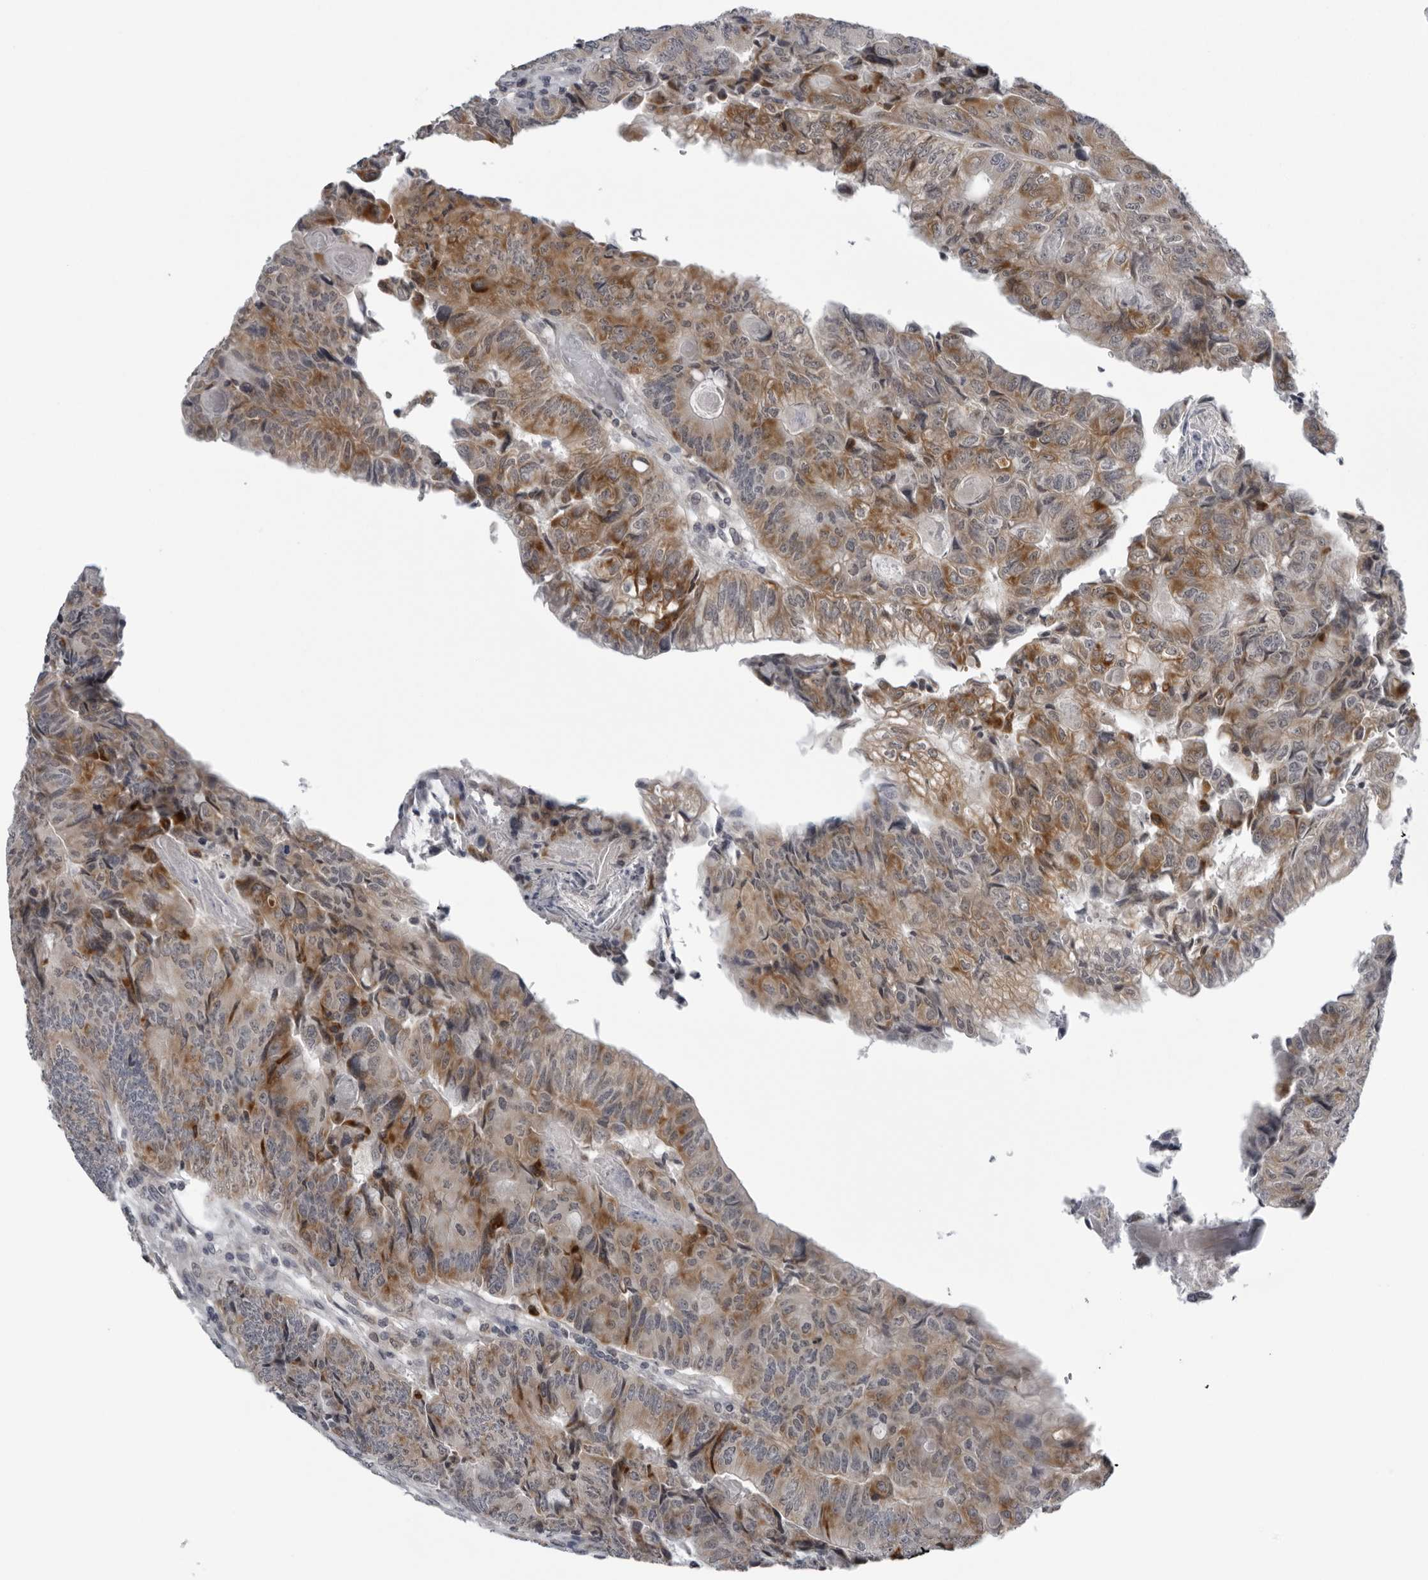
{"staining": {"intensity": "moderate", "quantity": ">75%", "location": "cytoplasmic/membranous"}, "tissue": "colorectal cancer", "cell_type": "Tumor cells", "image_type": "cancer", "snomed": [{"axis": "morphology", "description": "Adenocarcinoma, NOS"}, {"axis": "topography", "description": "Colon"}], "caption": "Immunohistochemistry (IHC) of colorectal cancer (adenocarcinoma) displays medium levels of moderate cytoplasmic/membranous staining in about >75% of tumor cells. The staining was performed using DAB (3,3'-diaminobenzidine) to visualize the protein expression in brown, while the nuclei were stained in blue with hematoxylin (Magnification: 20x).", "gene": "CPT2", "patient": {"sex": "female", "age": 67}}